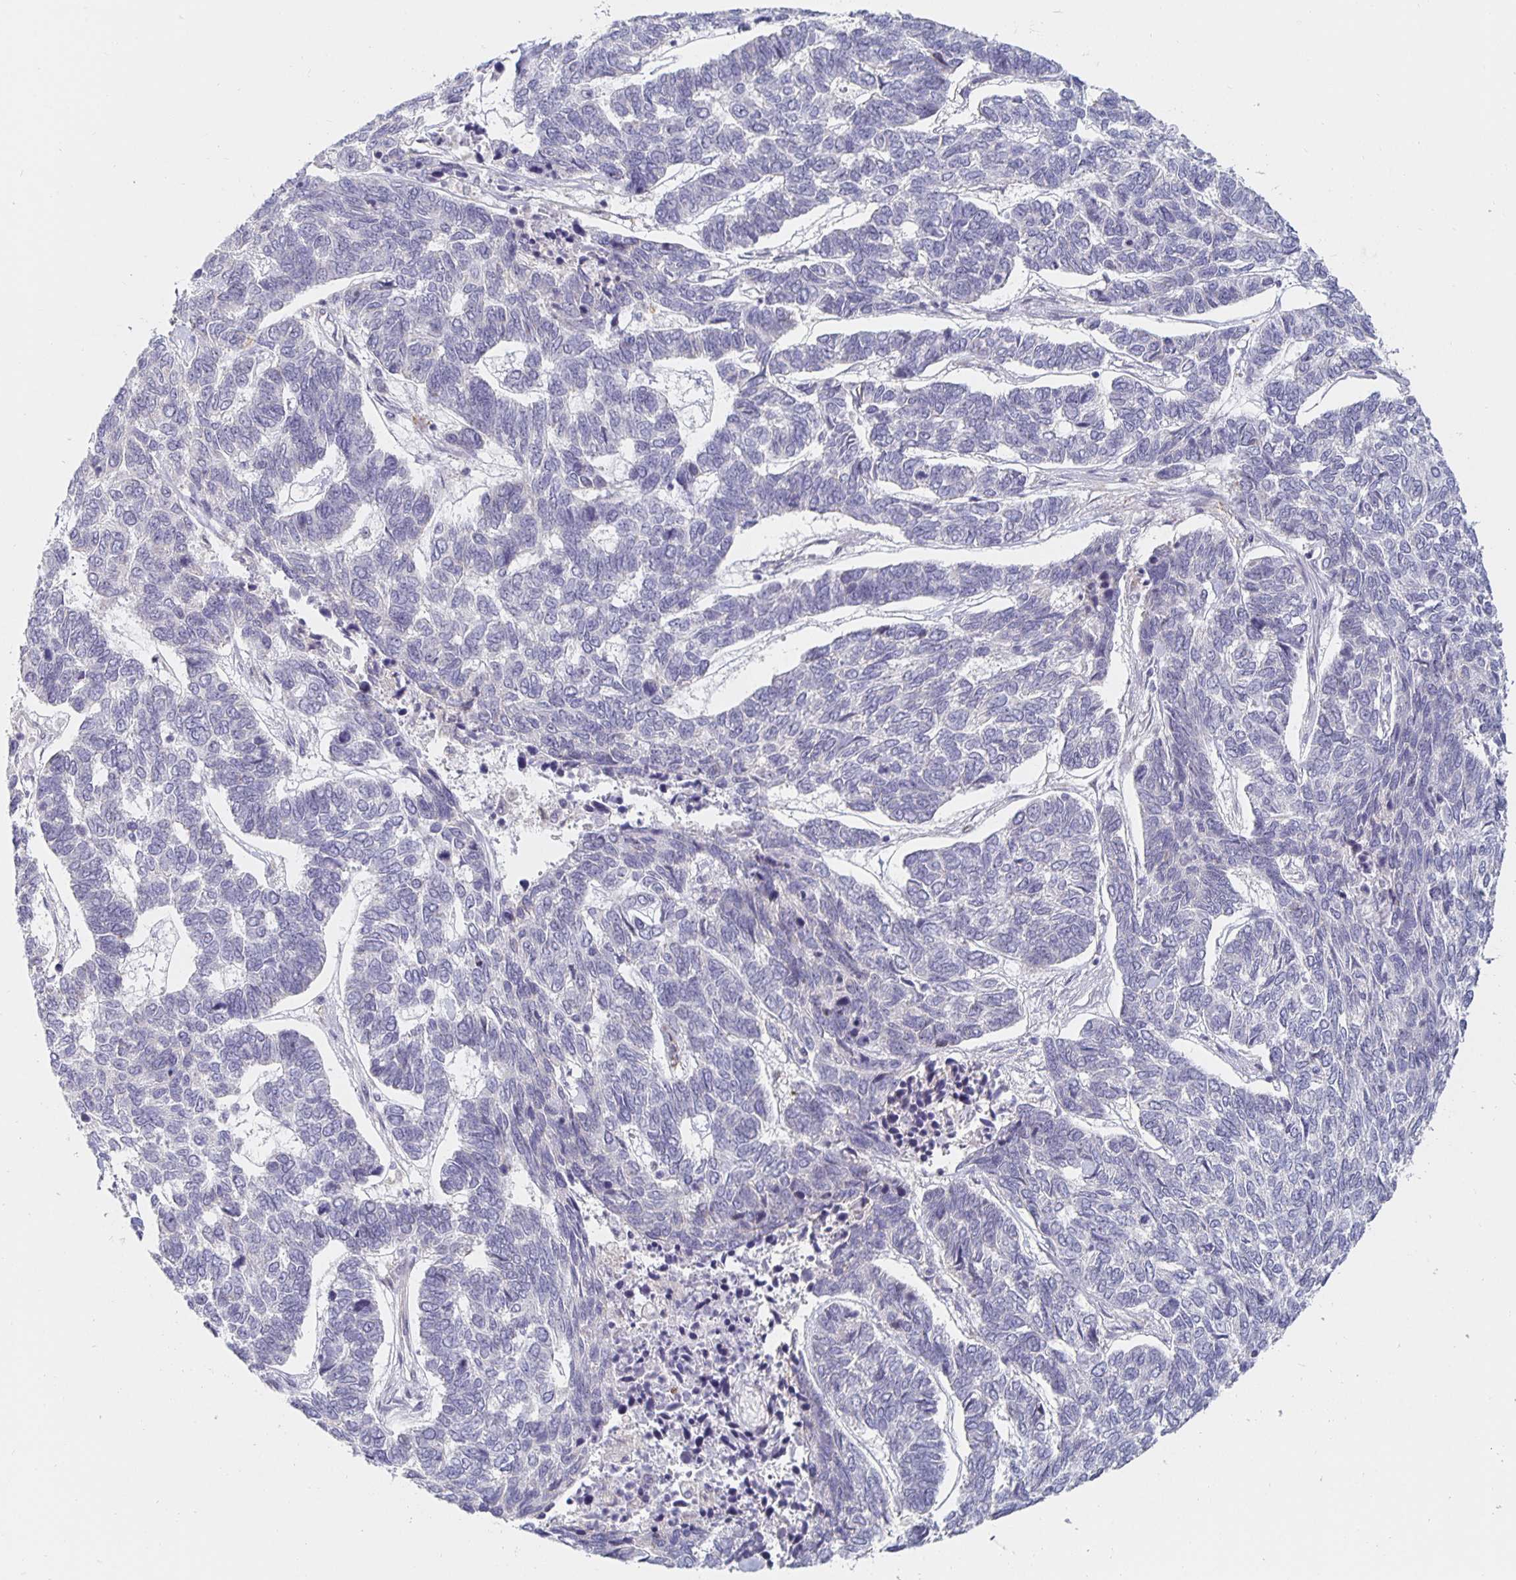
{"staining": {"intensity": "negative", "quantity": "none", "location": "none"}, "tissue": "skin cancer", "cell_type": "Tumor cells", "image_type": "cancer", "snomed": [{"axis": "morphology", "description": "Basal cell carcinoma"}, {"axis": "topography", "description": "Skin"}], "caption": "A micrograph of basal cell carcinoma (skin) stained for a protein exhibits no brown staining in tumor cells.", "gene": "S100G", "patient": {"sex": "female", "age": 65}}